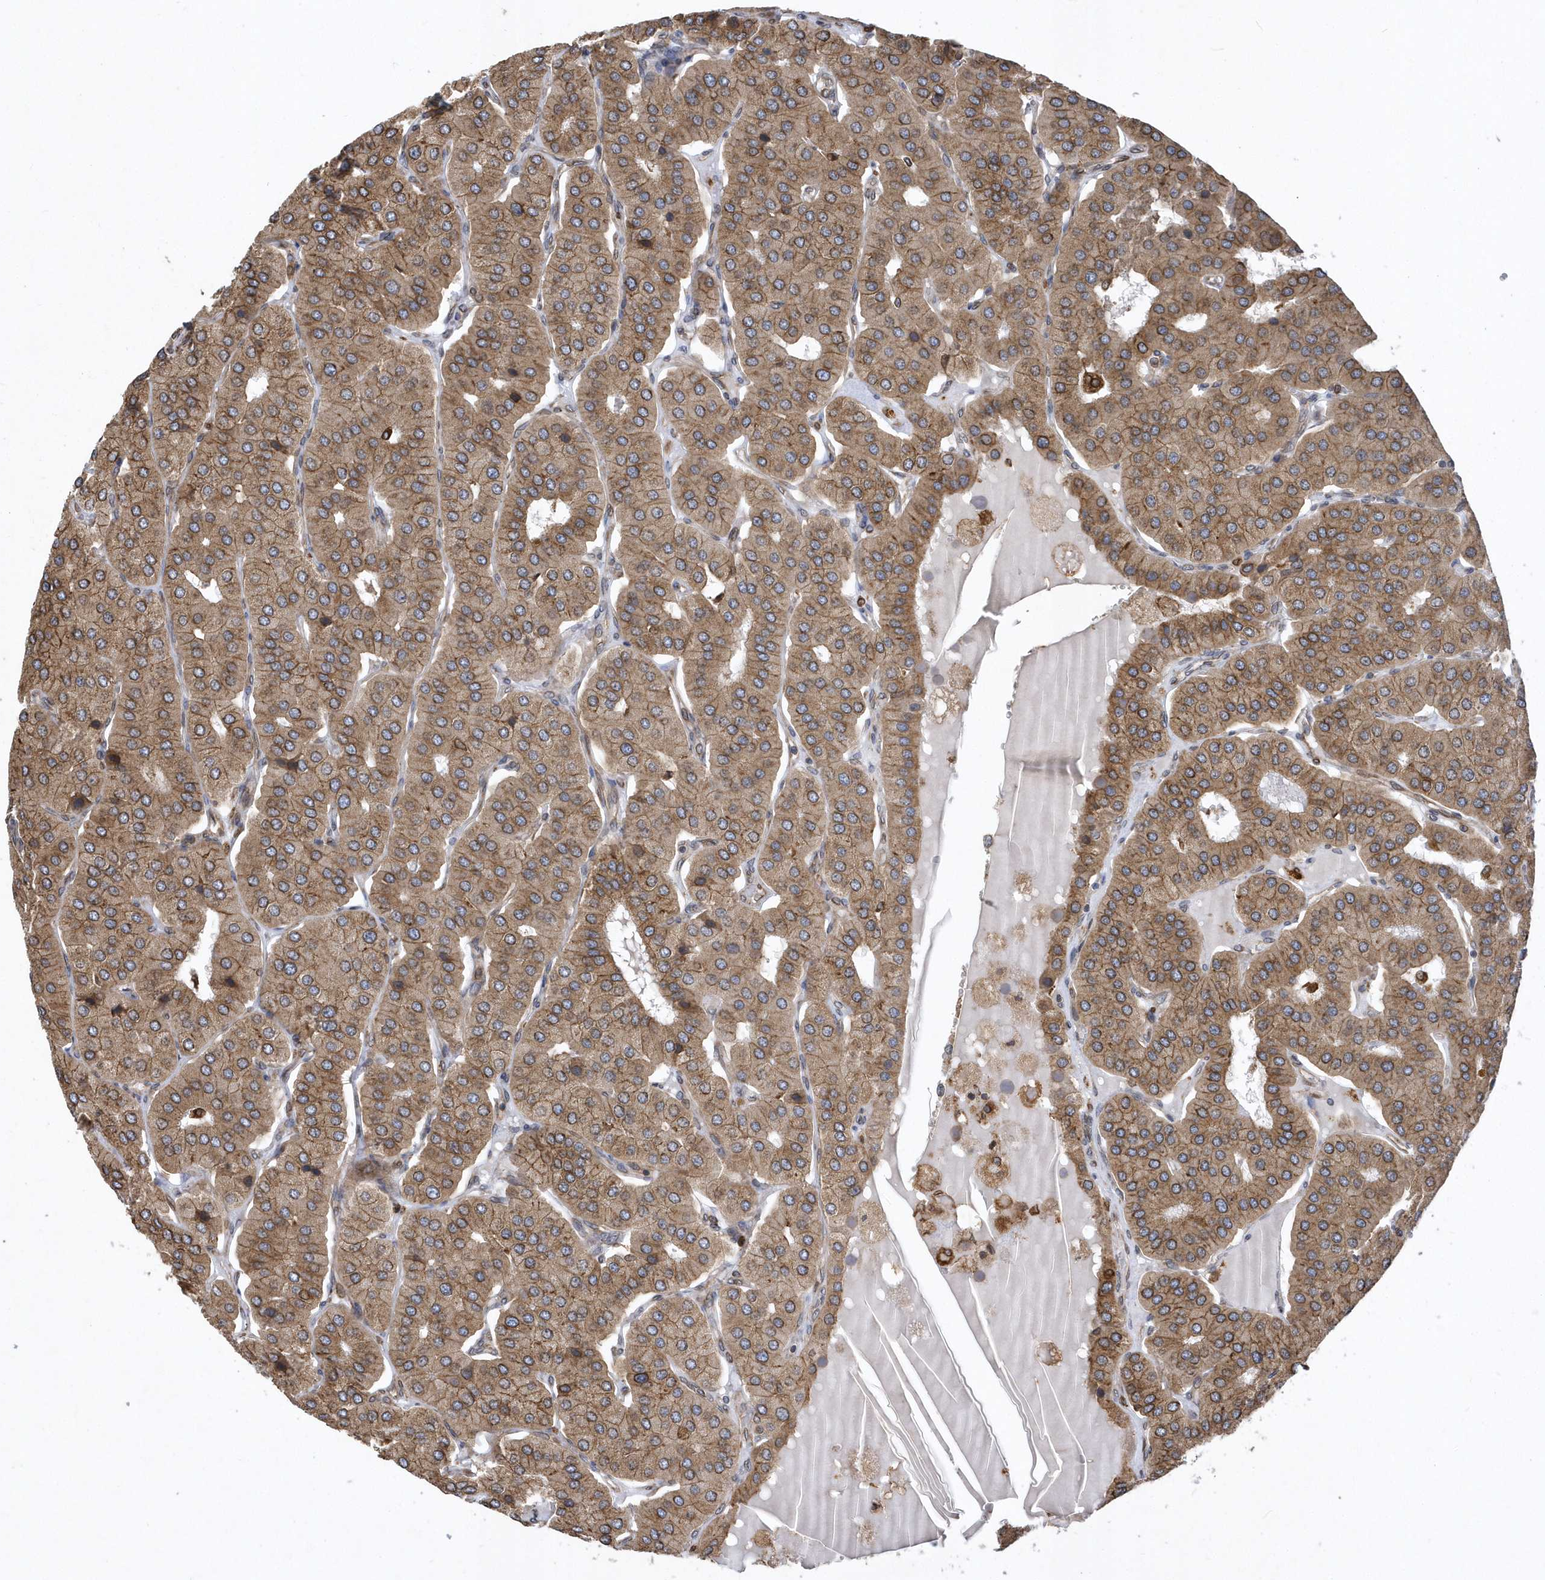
{"staining": {"intensity": "moderate", "quantity": ">75%", "location": "cytoplasmic/membranous"}, "tissue": "parathyroid gland", "cell_type": "Glandular cells", "image_type": "normal", "snomed": [{"axis": "morphology", "description": "Normal tissue, NOS"}, {"axis": "morphology", "description": "Adenoma, NOS"}, {"axis": "topography", "description": "Parathyroid gland"}], "caption": "This is a histology image of immunohistochemistry staining of unremarkable parathyroid gland, which shows moderate staining in the cytoplasmic/membranous of glandular cells.", "gene": "VAMP7", "patient": {"sex": "female", "age": 86}}